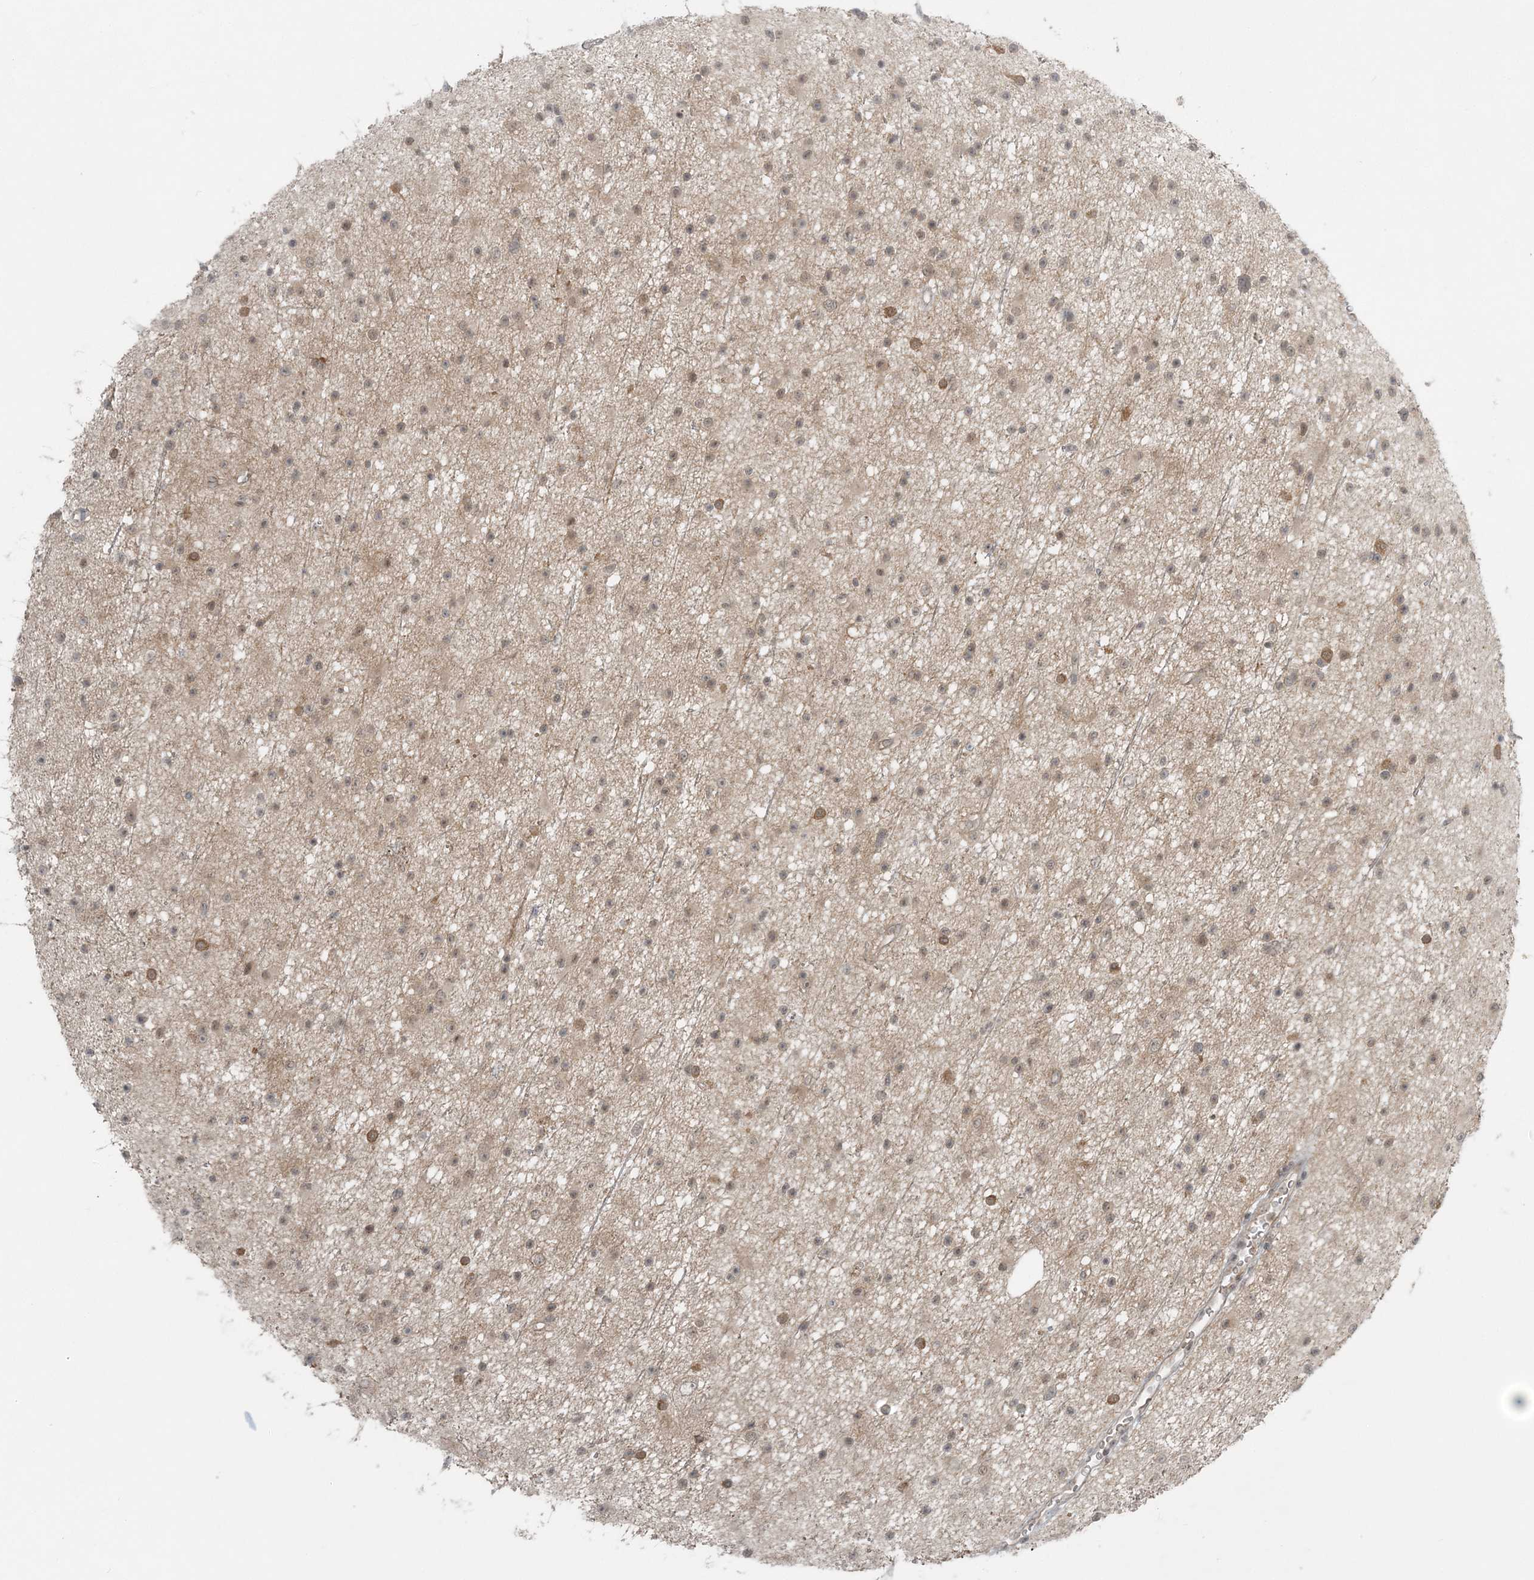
{"staining": {"intensity": "moderate", "quantity": "<25%", "location": "cytoplasmic/membranous"}, "tissue": "glioma", "cell_type": "Tumor cells", "image_type": "cancer", "snomed": [{"axis": "morphology", "description": "Glioma, malignant, Low grade"}, {"axis": "topography", "description": "Cerebral cortex"}], "caption": "Immunohistochemistry (IHC) image of human glioma stained for a protein (brown), which displays low levels of moderate cytoplasmic/membranous positivity in approximately <25% of tumor cells.", "gene": "ATP11A", "patient": {"sex": "female", "age": 39}}